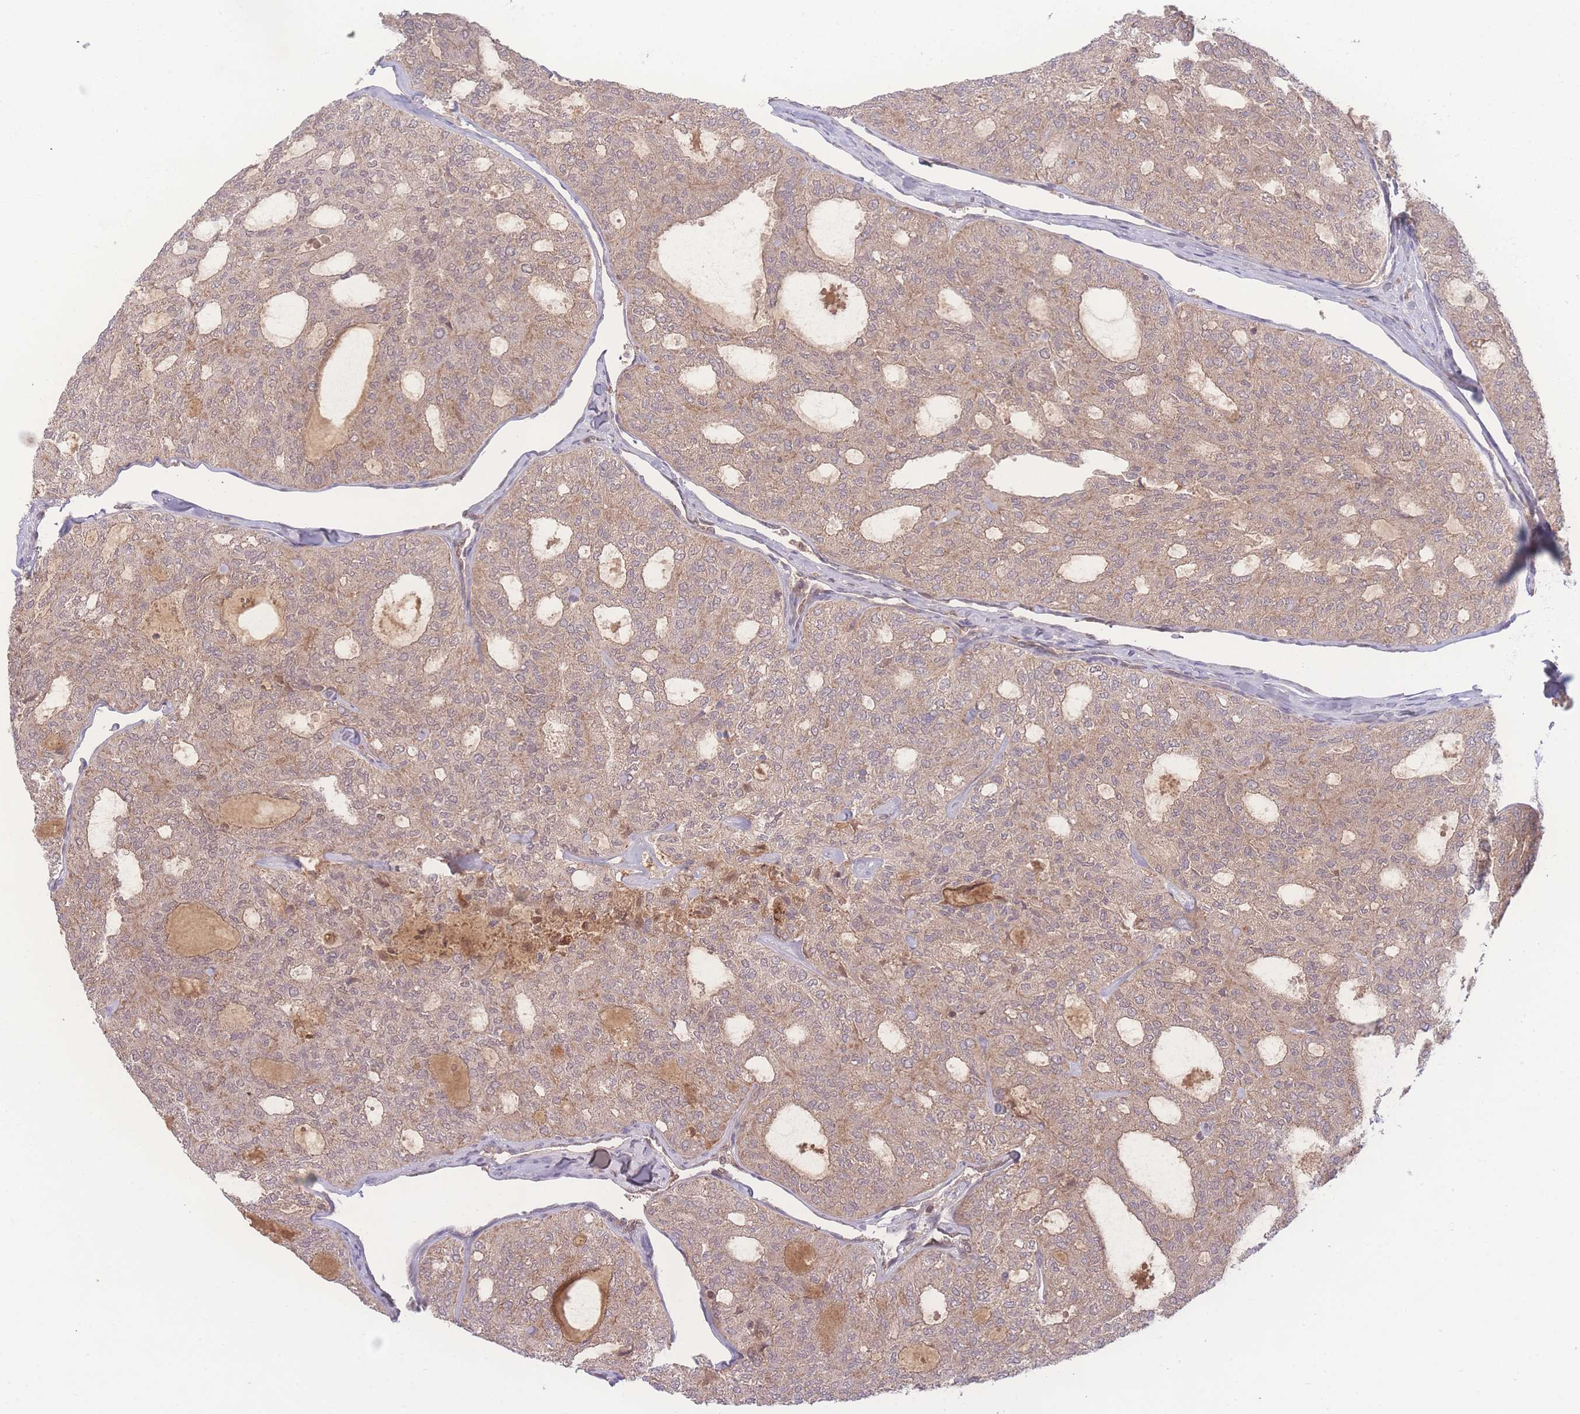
{"staining": {"intensity": "weak", "quantity": ">75%", "location": "cytoplasmic/membranous"}, "tissue": "thyroid cancer", "cell_type": "Tumor cells", "image_type": "cancer", "snomed": [{"axis": "morphology", "description": "Follicular adenoma carcinoma, NOS"}, {"axis": "topography", "description": "Thyroid gland"}], "caption": "Thyroid cancer (follicular adenoma carcinoma) was stained to show a protein in brown. There is low levels of weak cytoplasmic/membranous expression in about >75% of tumor cells. (Brightfield microscopy of DAB IHC at high magnification).", "gene": "RAVER1", "patient": {"sex": "male", "age": 75}}